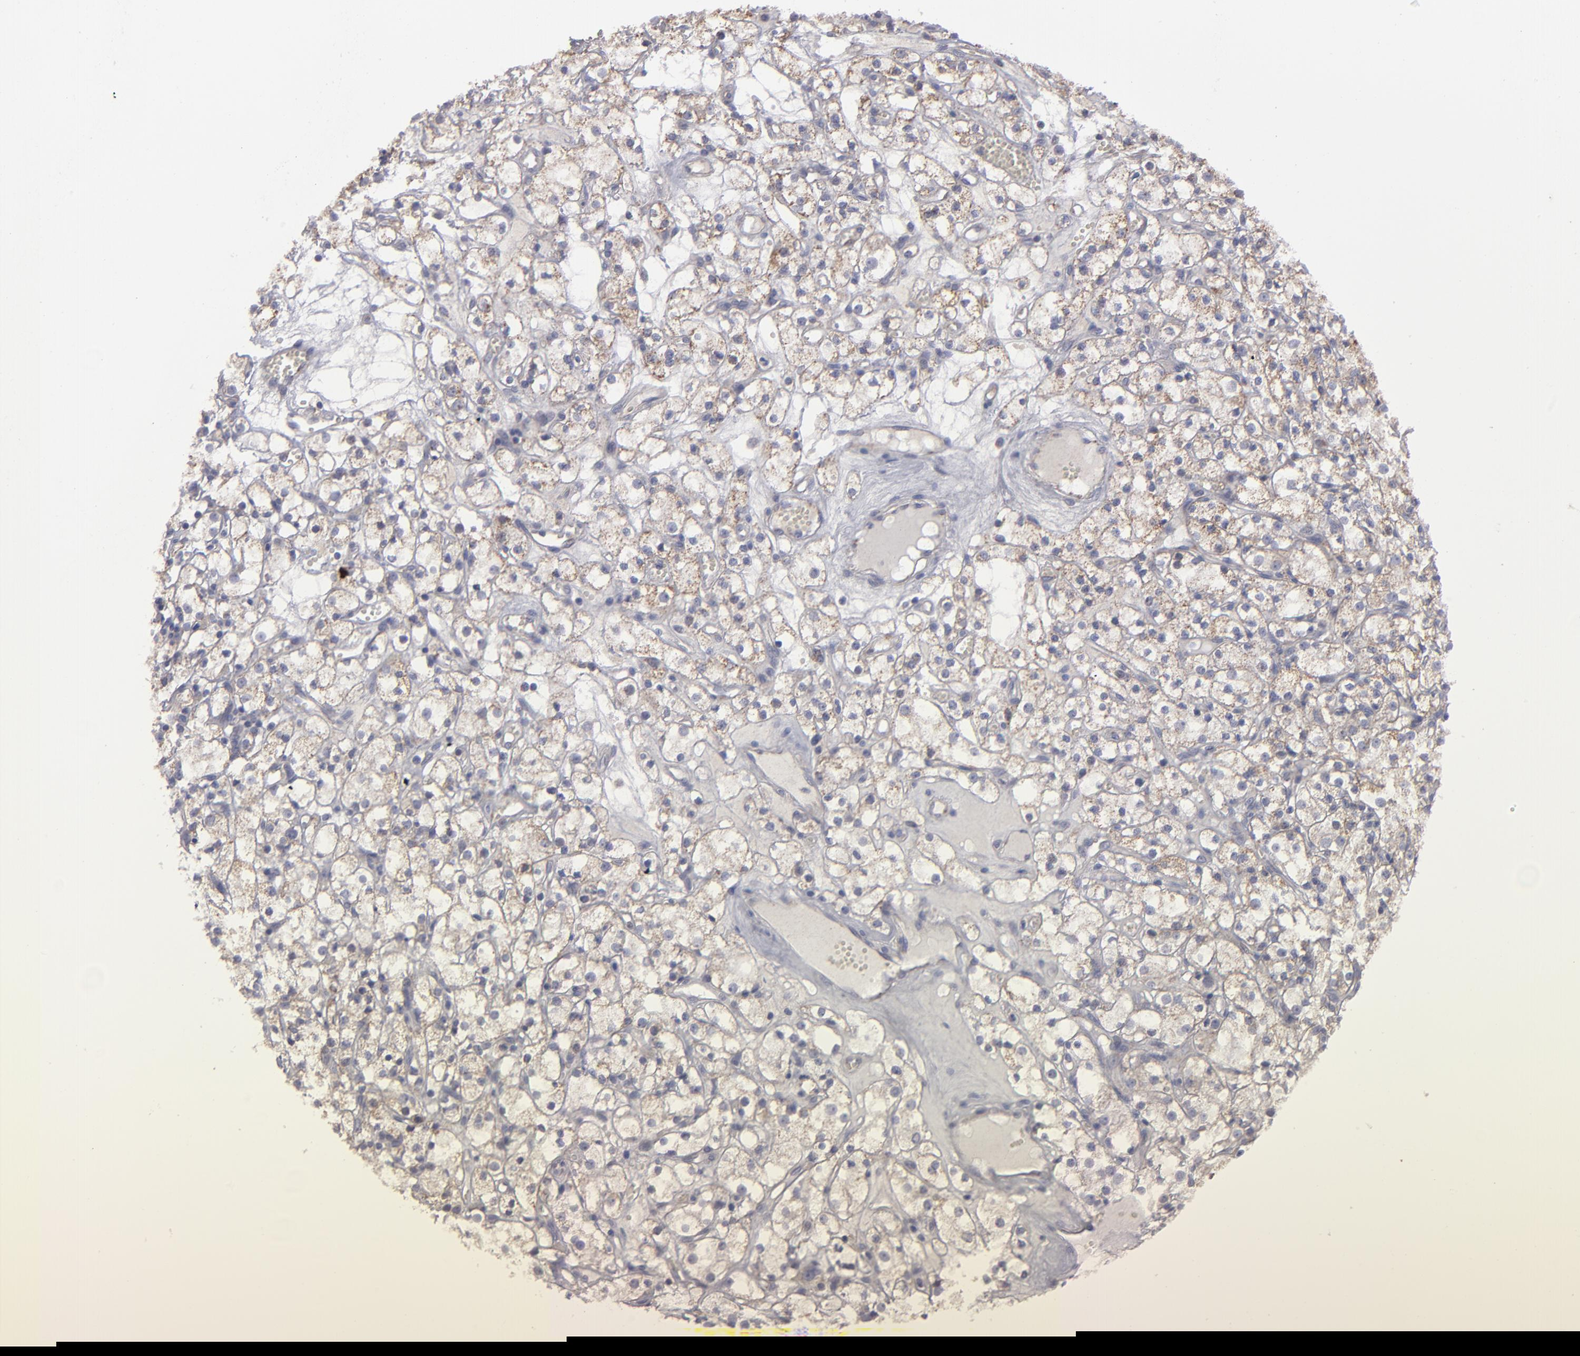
{"staining": {"intensity": "weak", "quantity": "25%-75%", "location": "cytoplasmic/membranous"}, "tissue": "renal cancer", "cell_type": "Tumor cells", "image_type": "cancer", "snomed": [{"axis": "morphology", "description": "Adenocarcinoma, NOS"}, {"axis": "topography", "description": "Kidney"}], "caption": "Approximately 25%-75% of tumor cells in human adenocarcinoma (renal) exhibit weak cytoplasmic/membranous protein expression as visualized by brown immunohistochemical staining.", "gene": "MYOM2", "patient": {"sex": "male", "age": 61}}